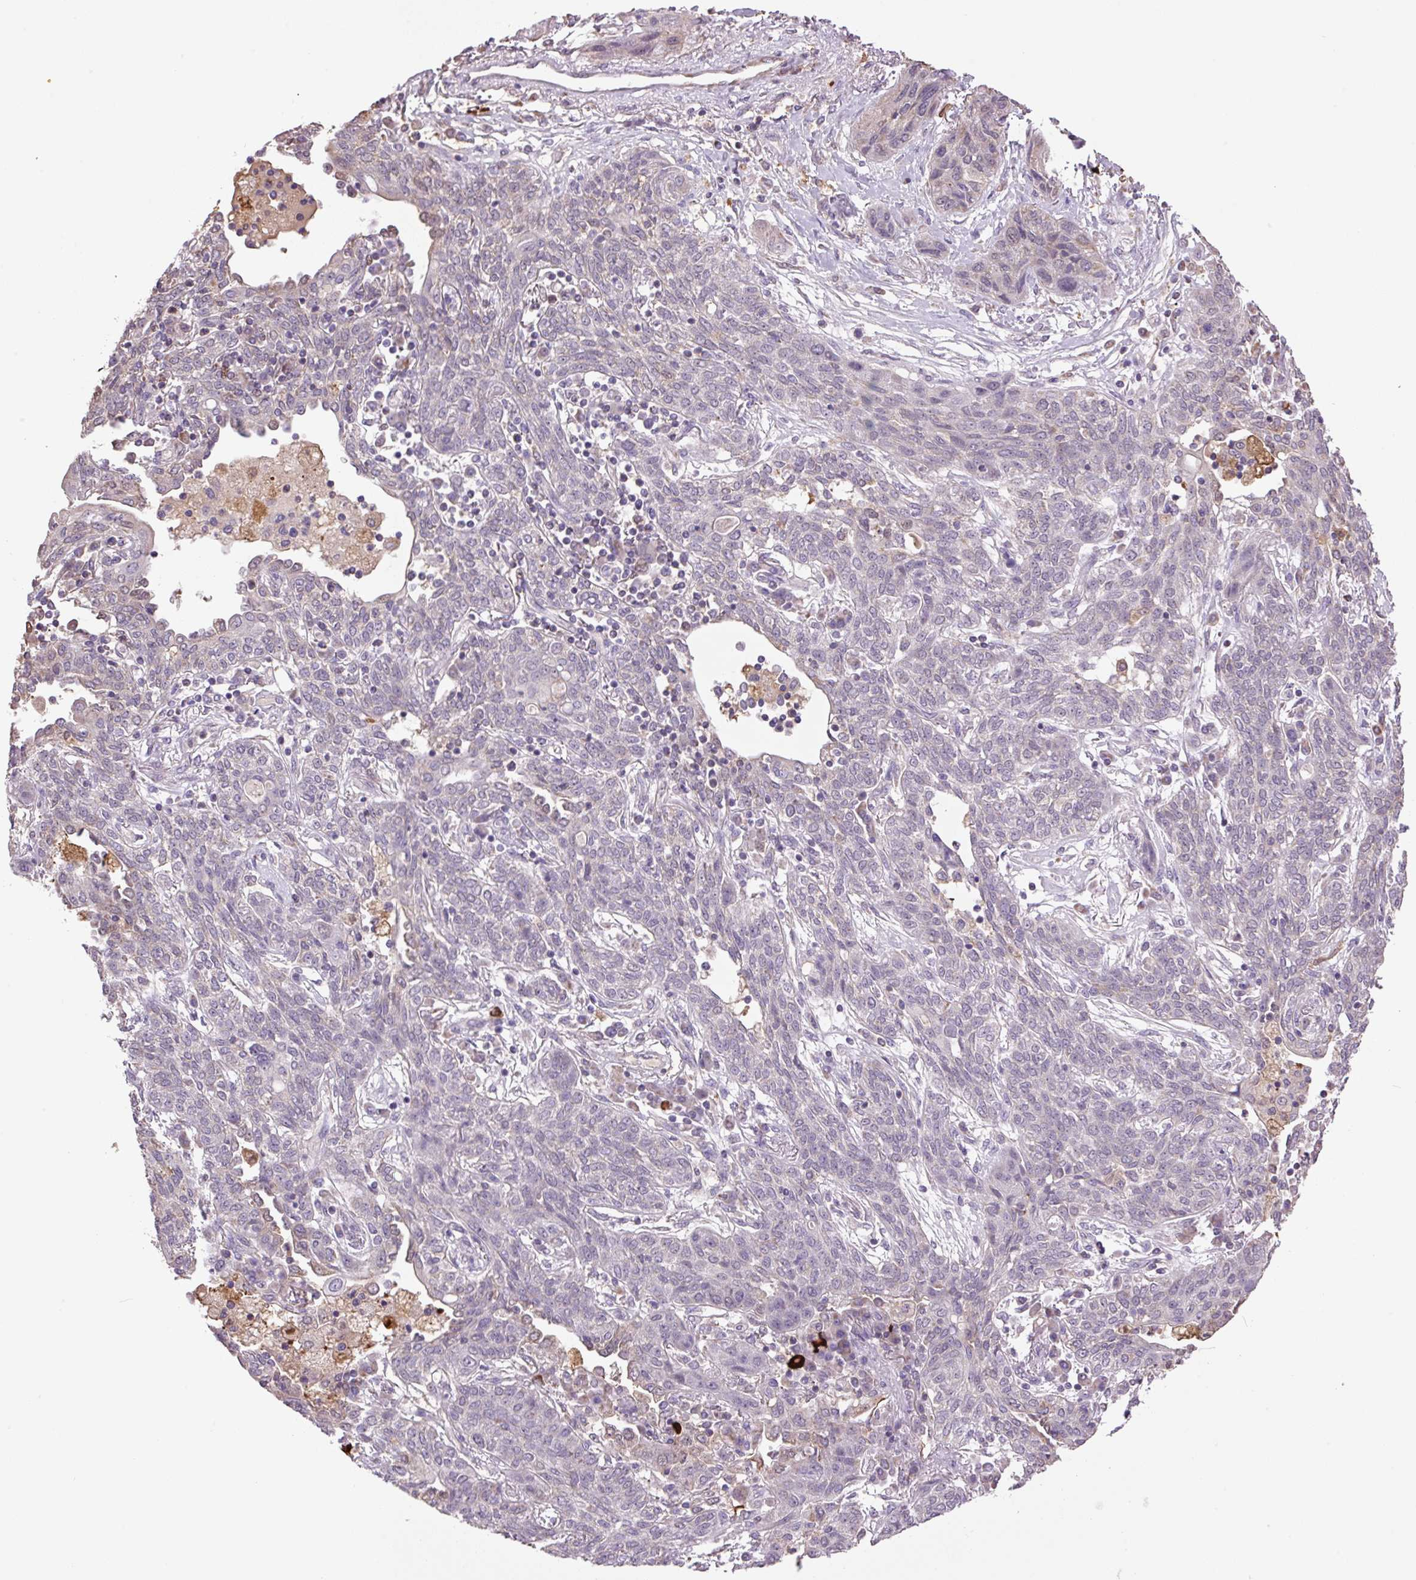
{"staining": {"intensity": "negative", "quantity": "none", "location": "none"}, "tissue": "lung cancer", "cell_type": "Tumor cells", "image_type": "cancer", "snomed": [{"axis": "morphology", "description": "Squamous cell carcinoma, NOS"}, {"axis": "topography", "description": "Lung"}], "caption": "The image demonstrates no staining of tumor cells in lung cancer. Nuclei are stained in blue.", "gene": "SGF29", "patient": {"sex": "female", "age": 70}}